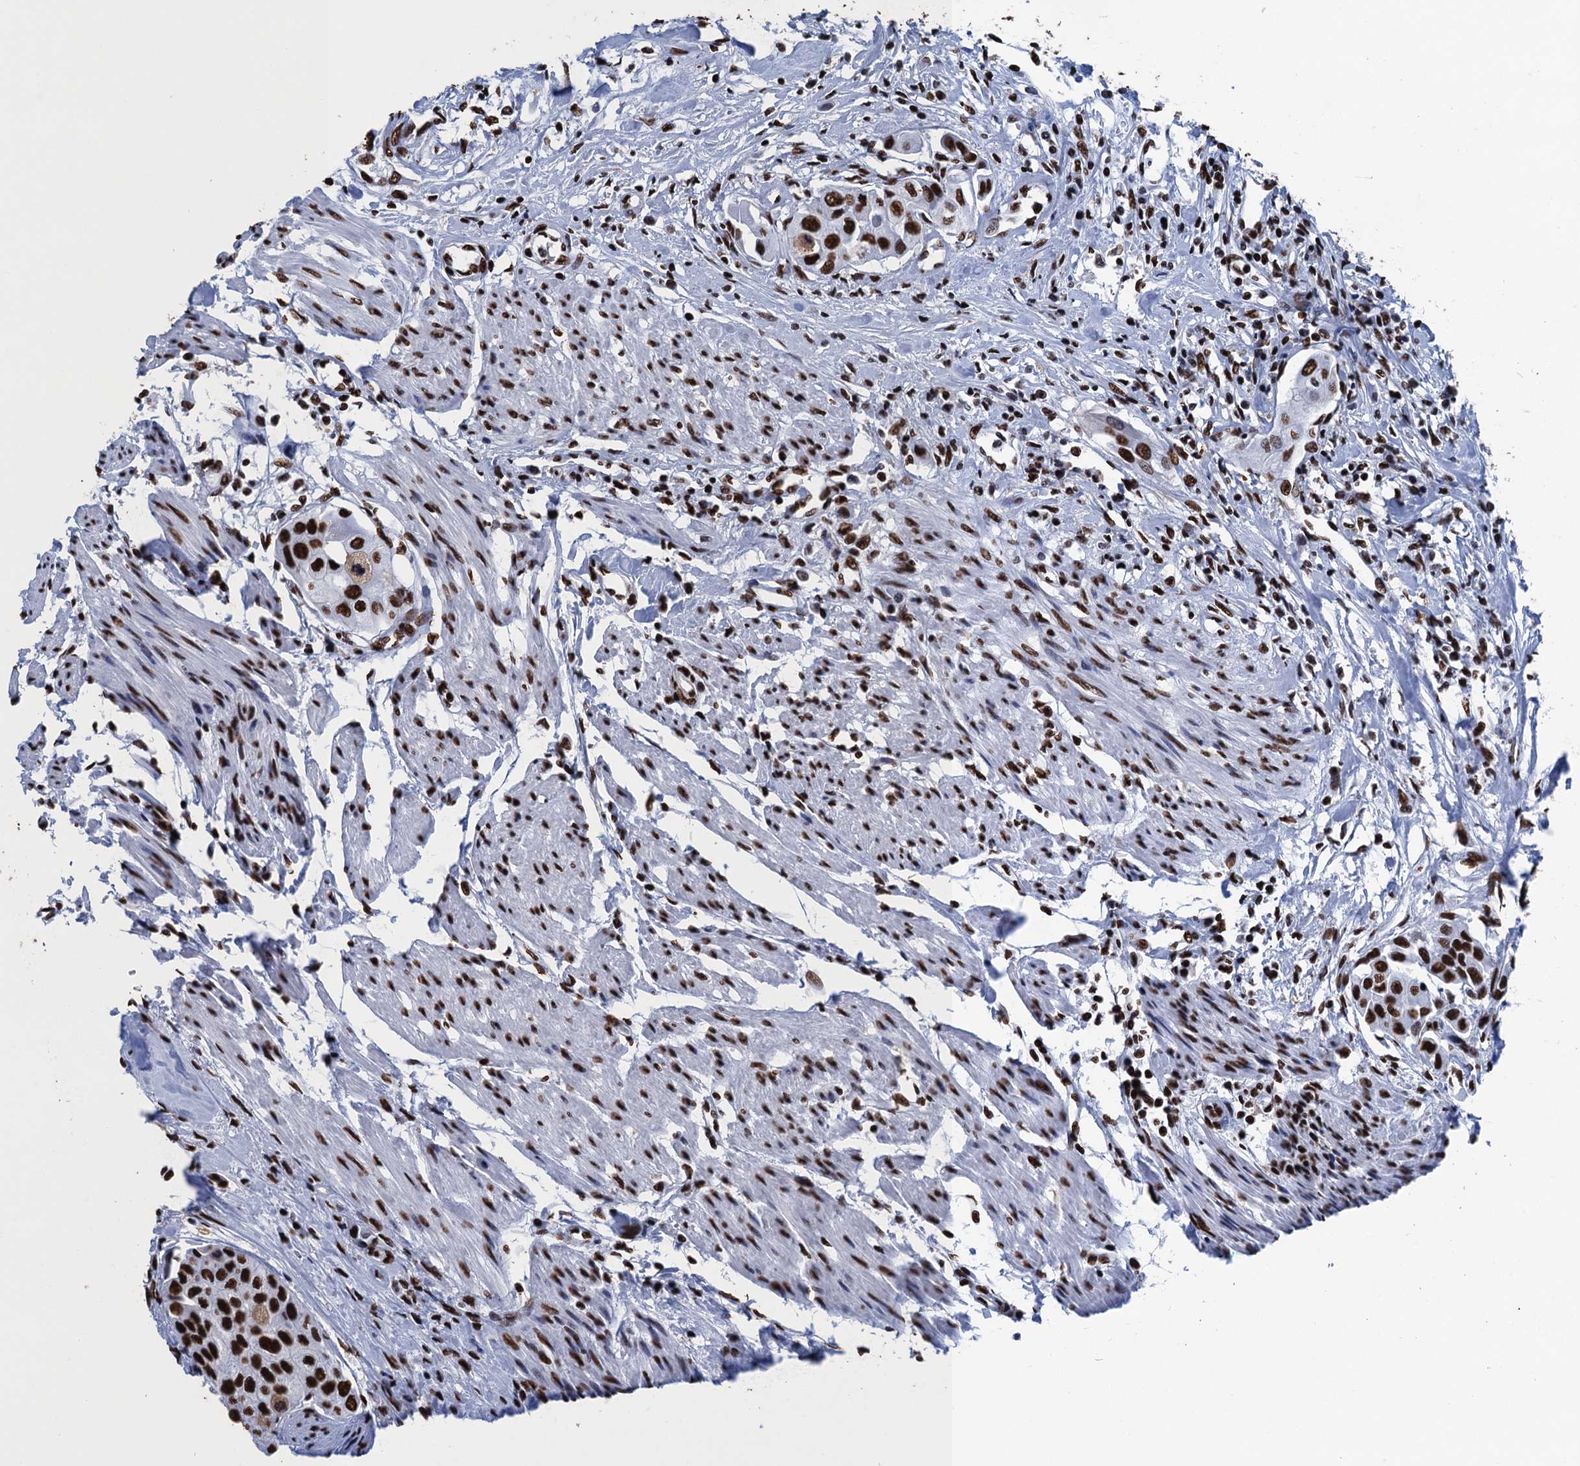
{"staining": {"intensity": "strong", "quantity": ">75%", "location": "nuclear"}, "tissue": "urothelial cancer", "cell_type": "Tumor cells", "image_type": "cancer", "snomed": [{"axis": "morphology", "description": "Urothelial carcinoma, High grade"}, {"axis": "topography", "description": "Urinary bladder"}], "caption": "Protein staining by immunohistochemistry (IHC) demonstrates strong nuclear expression in about >75% of tumor cells in urothelial cancer. (DAB IHC with brightfield microscopy, high magnification).", "gene": "UBA2", "patient": {"sex": "male", "age": 64}}